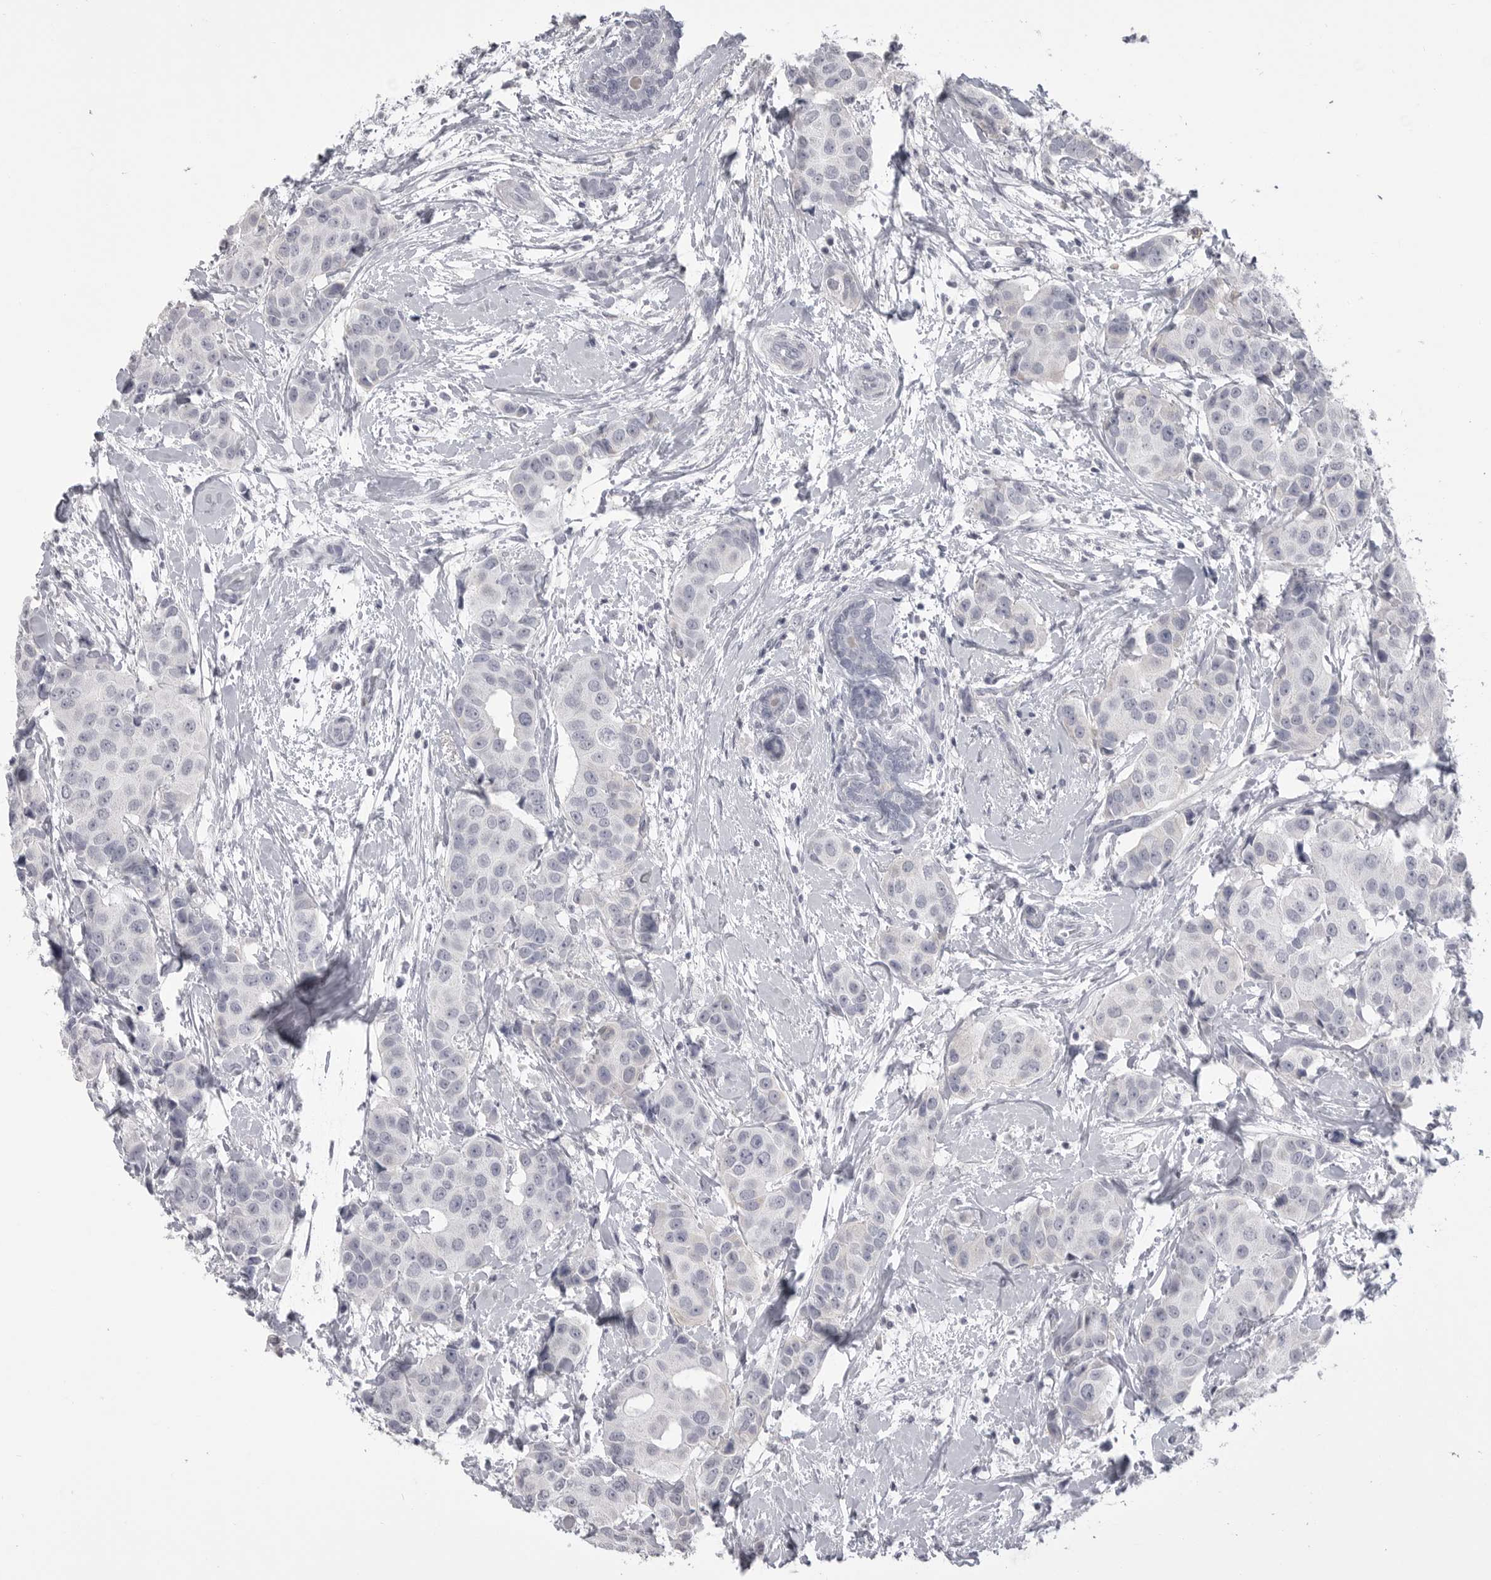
{"staining": {"intensity": "negative", "quantity": "none", "location": "none"}, "tissue": "breast cancer", "cell_type": "Tumor cells", "image_type": "cancer", "snomed": [{"axis": "morphology", "description": "Normal tissue, NOS"}, {"axis": "morphology", "description": "Duct carcinoma"}, {"axis": "topography", "description": "Breast"}], "caption": "IHC histopathology image of neoplastic tissue: human breast intraductal carcinoma stained with DAB (3,3'-diaminobenzidine) exhibits no significant protein positivity in tumor cells. Brightfield microscopy of IHC stained with DAB (3,3'-diaminobenzidine) (brown) and hematoxylin (blue), captured at high magnification.", "gene": "SERPING1", "patient": {"sex": "female", "age": 39}}